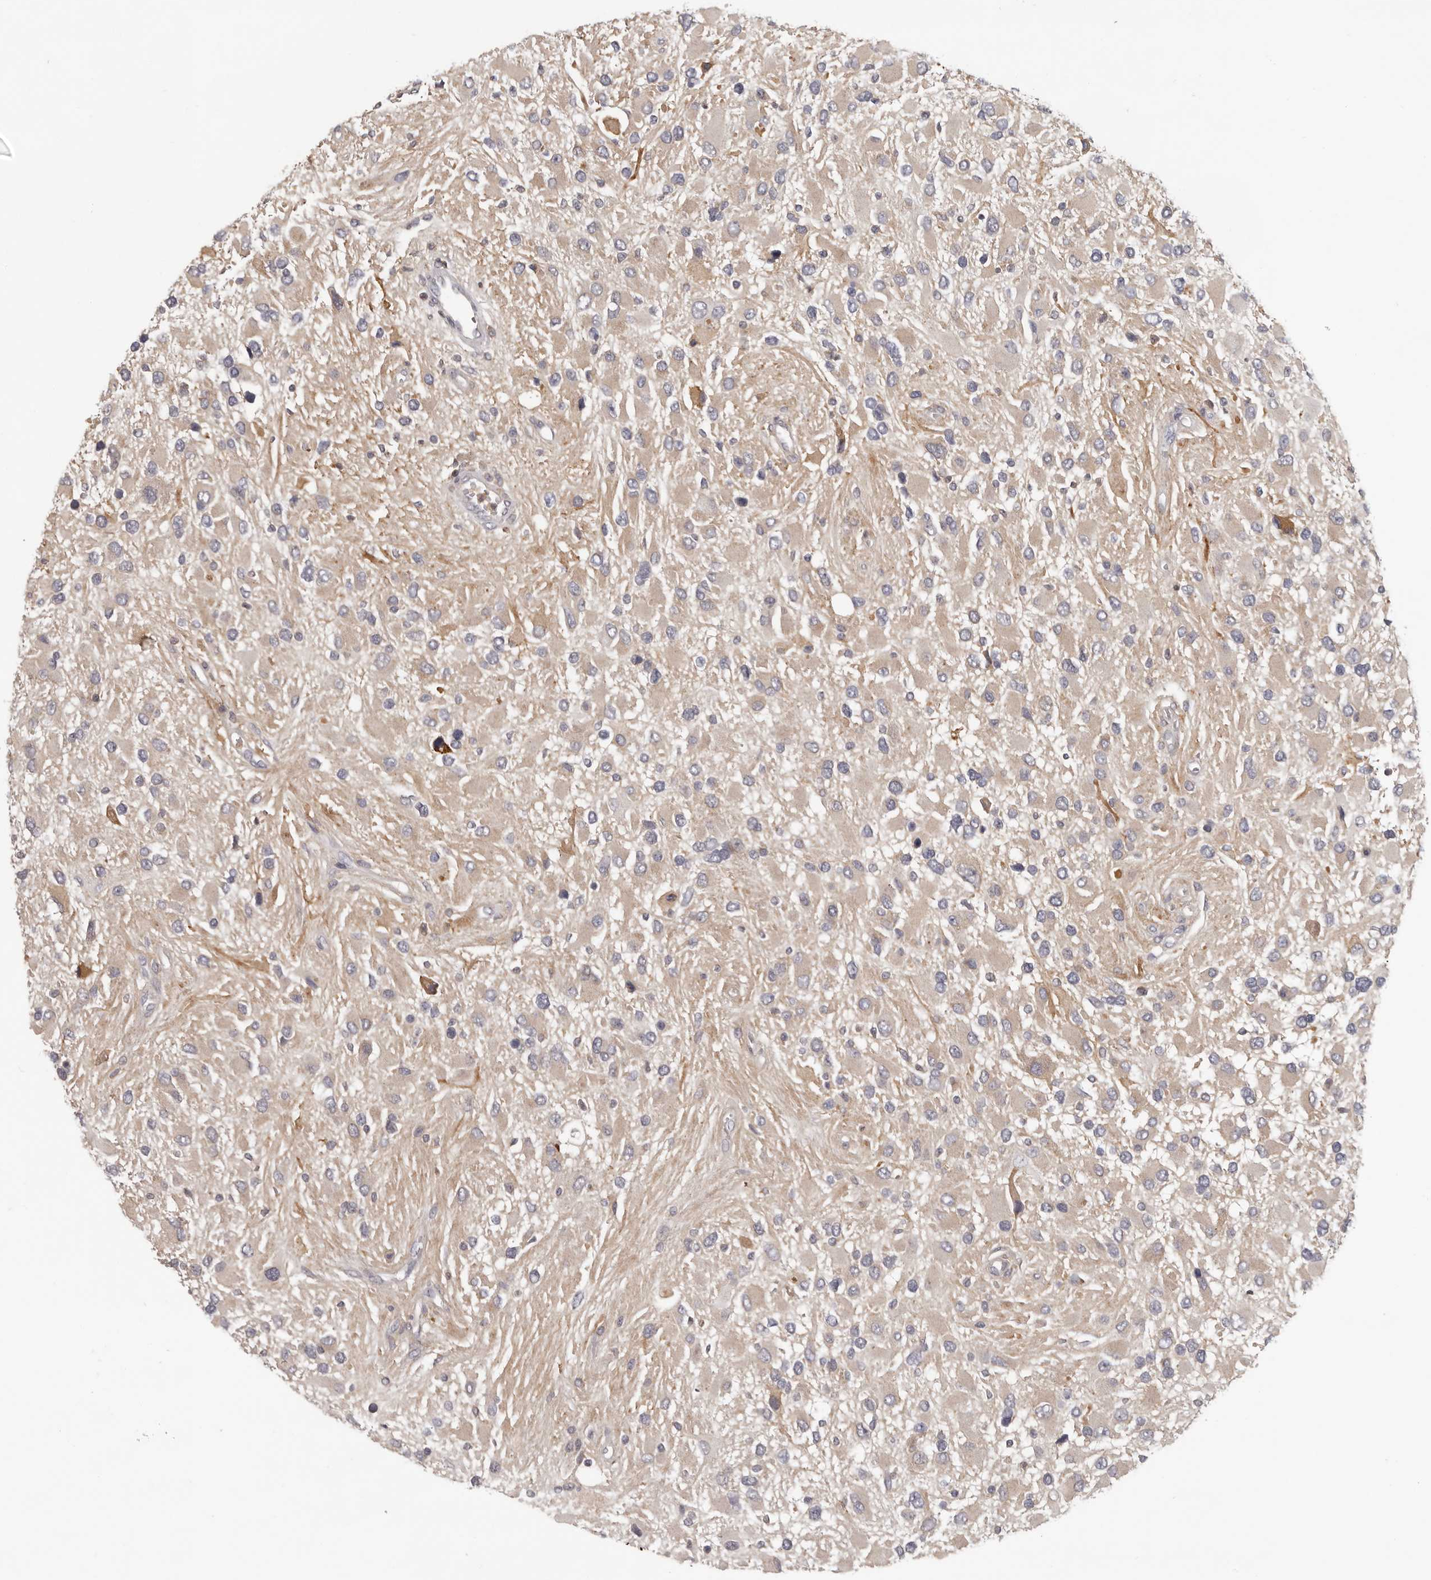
{"staining": {"intensity": "negative", "quantity": "none", "location": "none"}, "tissue": "glioma", "cell_type": "Tumor cells", "image_type": "cancer", "snomed": [{"axis": "morphology", "description": "Glioma, malignant, High grade"}, {"axis": "topography", "description": "Brain"}], "caption": "Photomicrograph shows no protein staining in tumor cells of malignant glioma (high-grade) tissue. The staining was performed using DAB to visualize the protein expression in brown, while the nuclei were stained in blue with hematoxylin (Magnification: 20x).", "gene": "ANKRD44", "patient": {"sex": "male", "age": 53}}